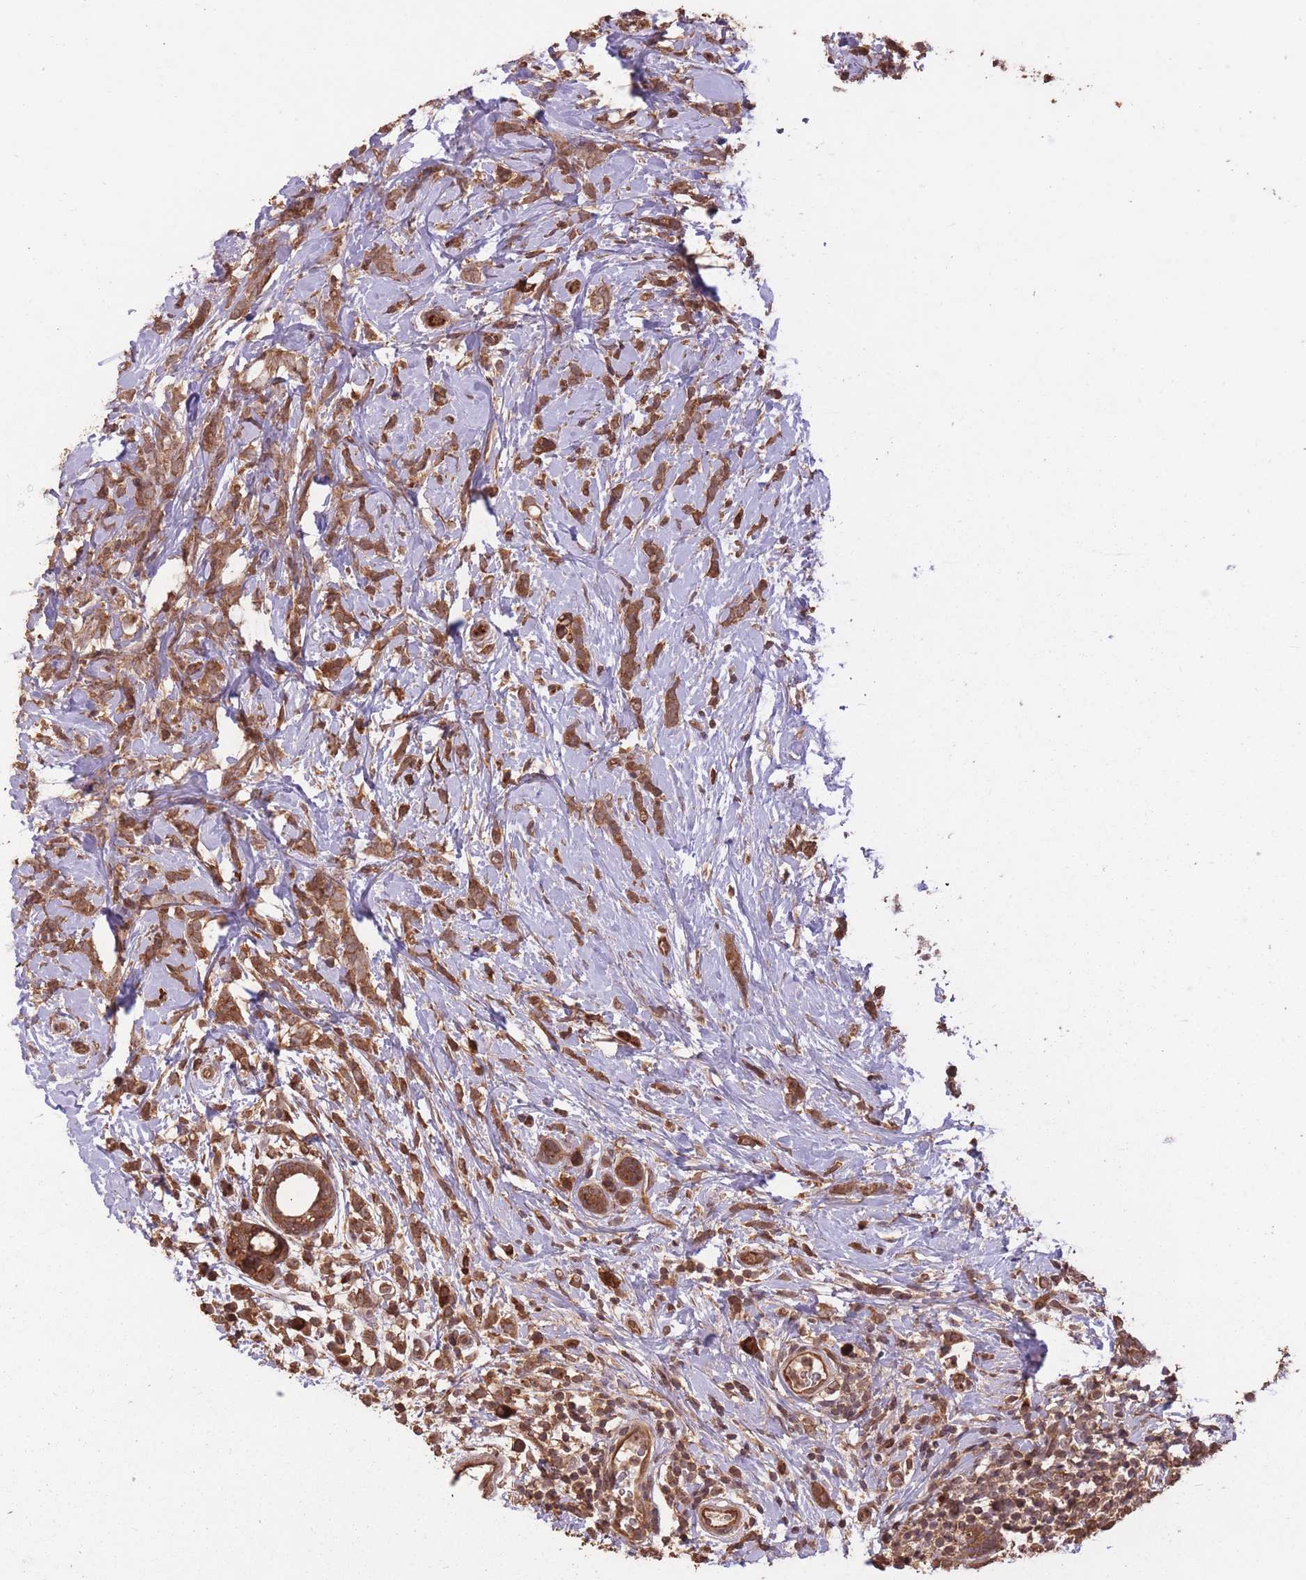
{"staining": {"intensity": "strong", "quantity": ">75%", "location": "cytoplasmic/membranous"}, "tissue": "breast cancer", "cell_type": "Tumor cells", "image_type": "cancer", "snomed": [{"axis": "morphology", "description": "Lobular carcinoma"}, {"axis": "topography", "description": "Breast"}], "caption": "Breast lobular carcinoma stained for a protein (brown) shows strong cytoplasmic/membranous positive positivity in about >75% of tumor cells.", "gene": "ERBB3", "patient": {"sex": "female", "age": 58}}